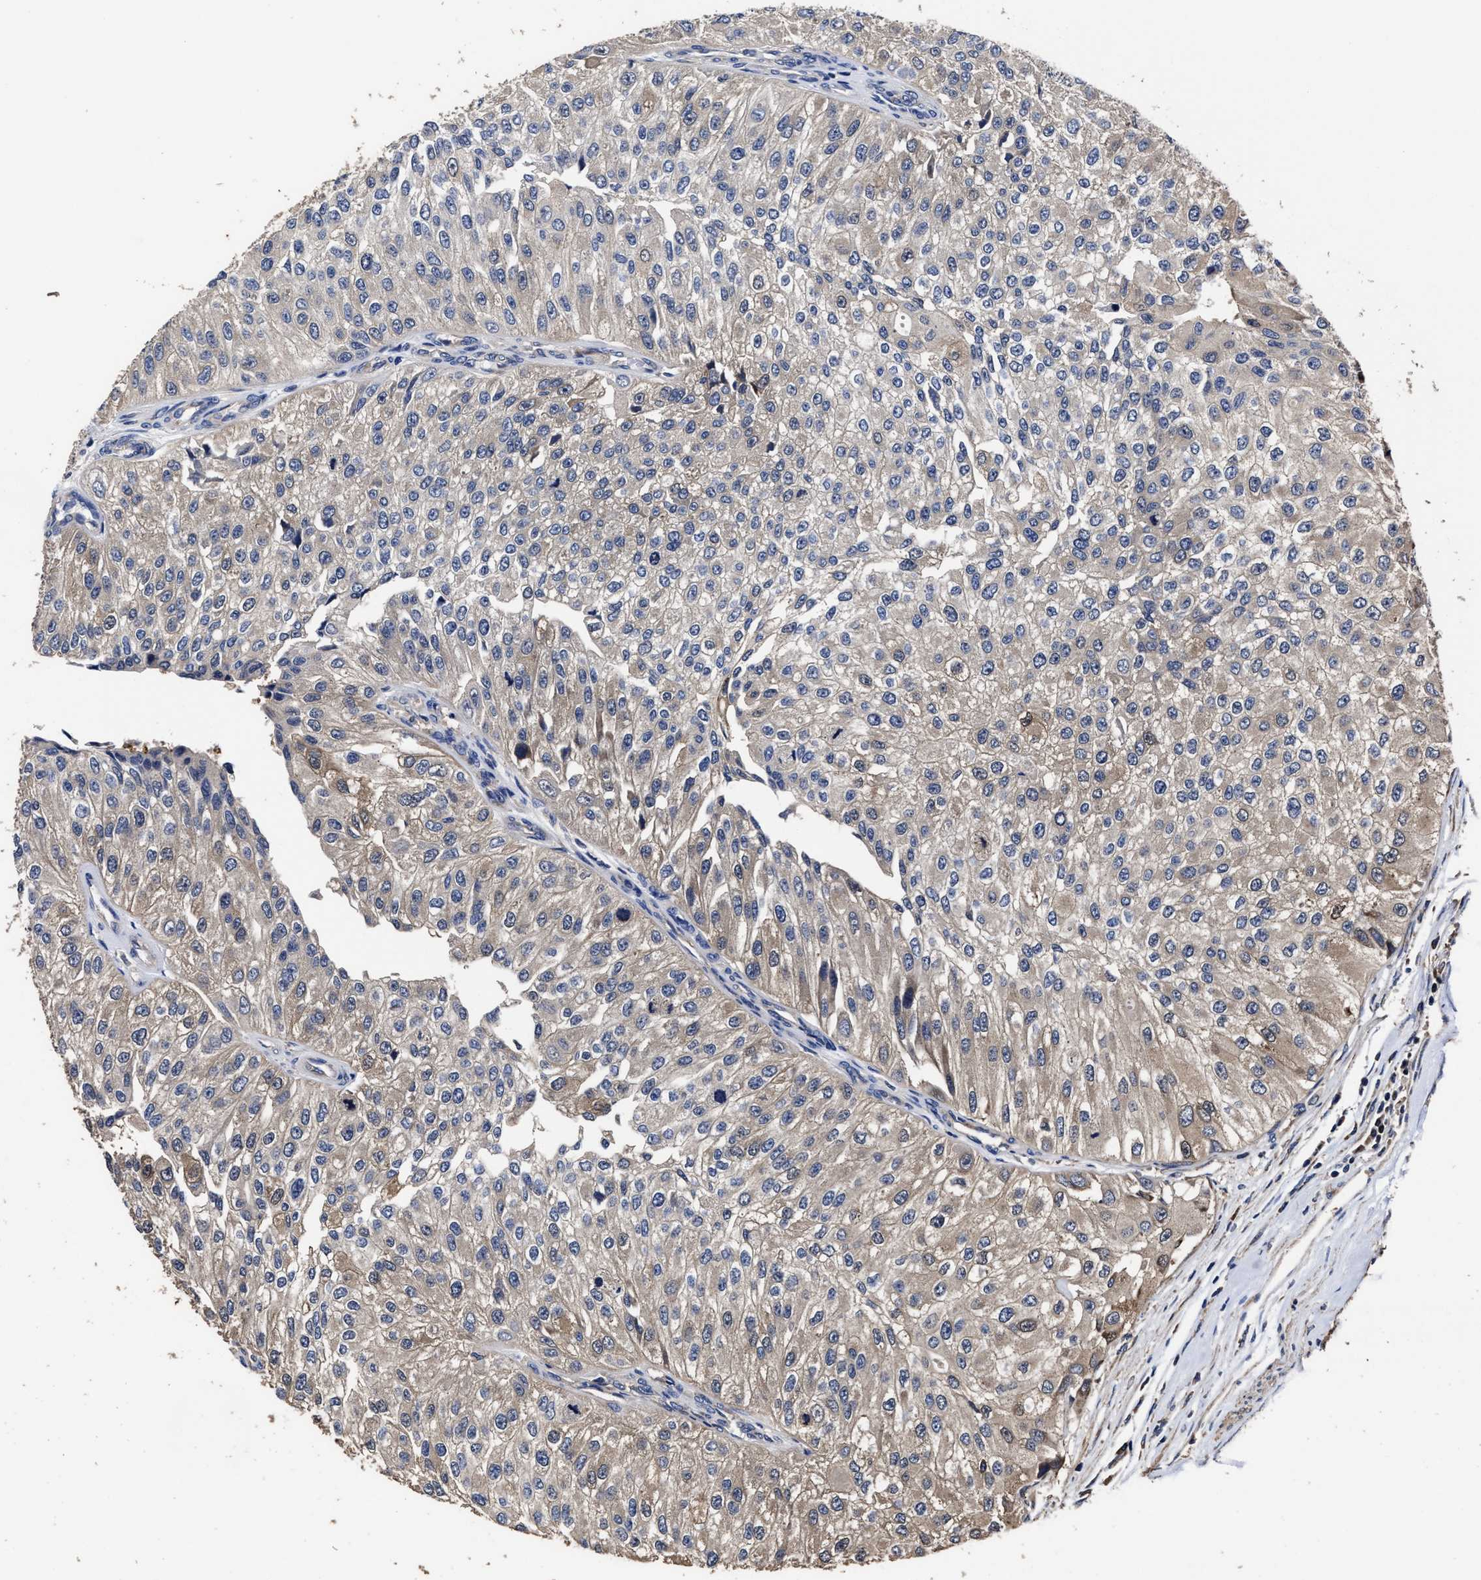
{"staining": {"intensity": "weak", "quantity": "25%-75%", "location": "cytoplasmic/membranous"}, "tissue": "urothelial cancer", "cell_type": "Tumor cells", "image_type": "cancer", "snomed": [{"axis": "morphology", "description": "Urothelial carcinoma, High grade"}, {"axis": "topography", "description": "Kidney"}, {"axis": "topography", "description": "Urinary bladder"}], "caption": "DAB (3,3'-diaminobenzidine) immunohistochemical staining of urothelial cancer reveals weak cytoplasmic/membranous protein positivity in approximately 25%-75% of tumor cells.", "gene": "AVEN", "patient": {"sex": "male", "age": 77}}